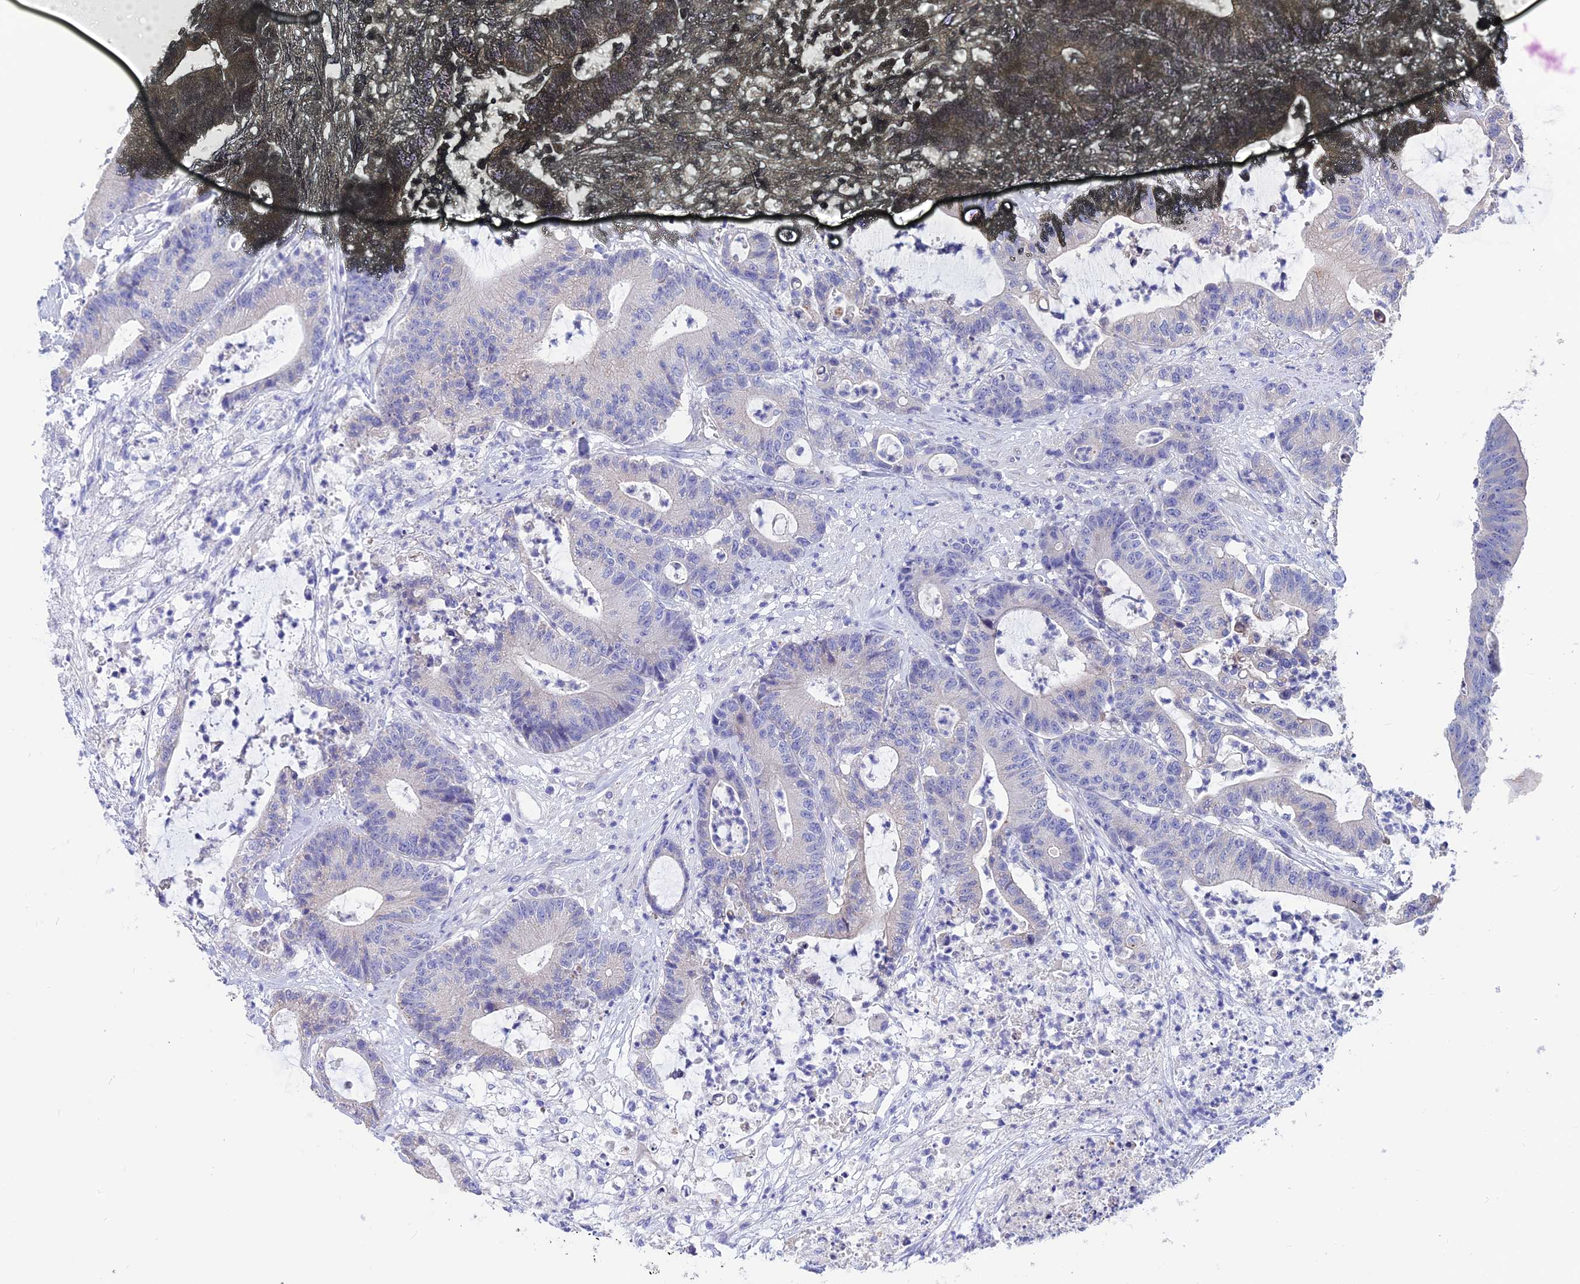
{"staining": {"intensity": "negative", "quantity": "none", "location": "none"}, "tissue": "colorectal cancer", "cell_type": "Tumor cells", "image_type": "cancer", "snomed": [{"axis": "morphology", "description": "Adenocarcinoma, NOS"}, {"axis": "topography", "description": "Colon"}], "caption": "Immunohistochemistry (IHC) micrograph of neoplastic tissue: human colorectal cancer (adenocarcinoma) stained with DAB (3,3'-diaminobenzidine) exhibits no significant protein staining in tumor cells. (DAB (3,3'-diaminobenzidine) immunohistochemistry visualized using brightfield microscopy, high magnification).", "gene": "CYP2U1", "patient": {"sex": "female", "age": 84}}